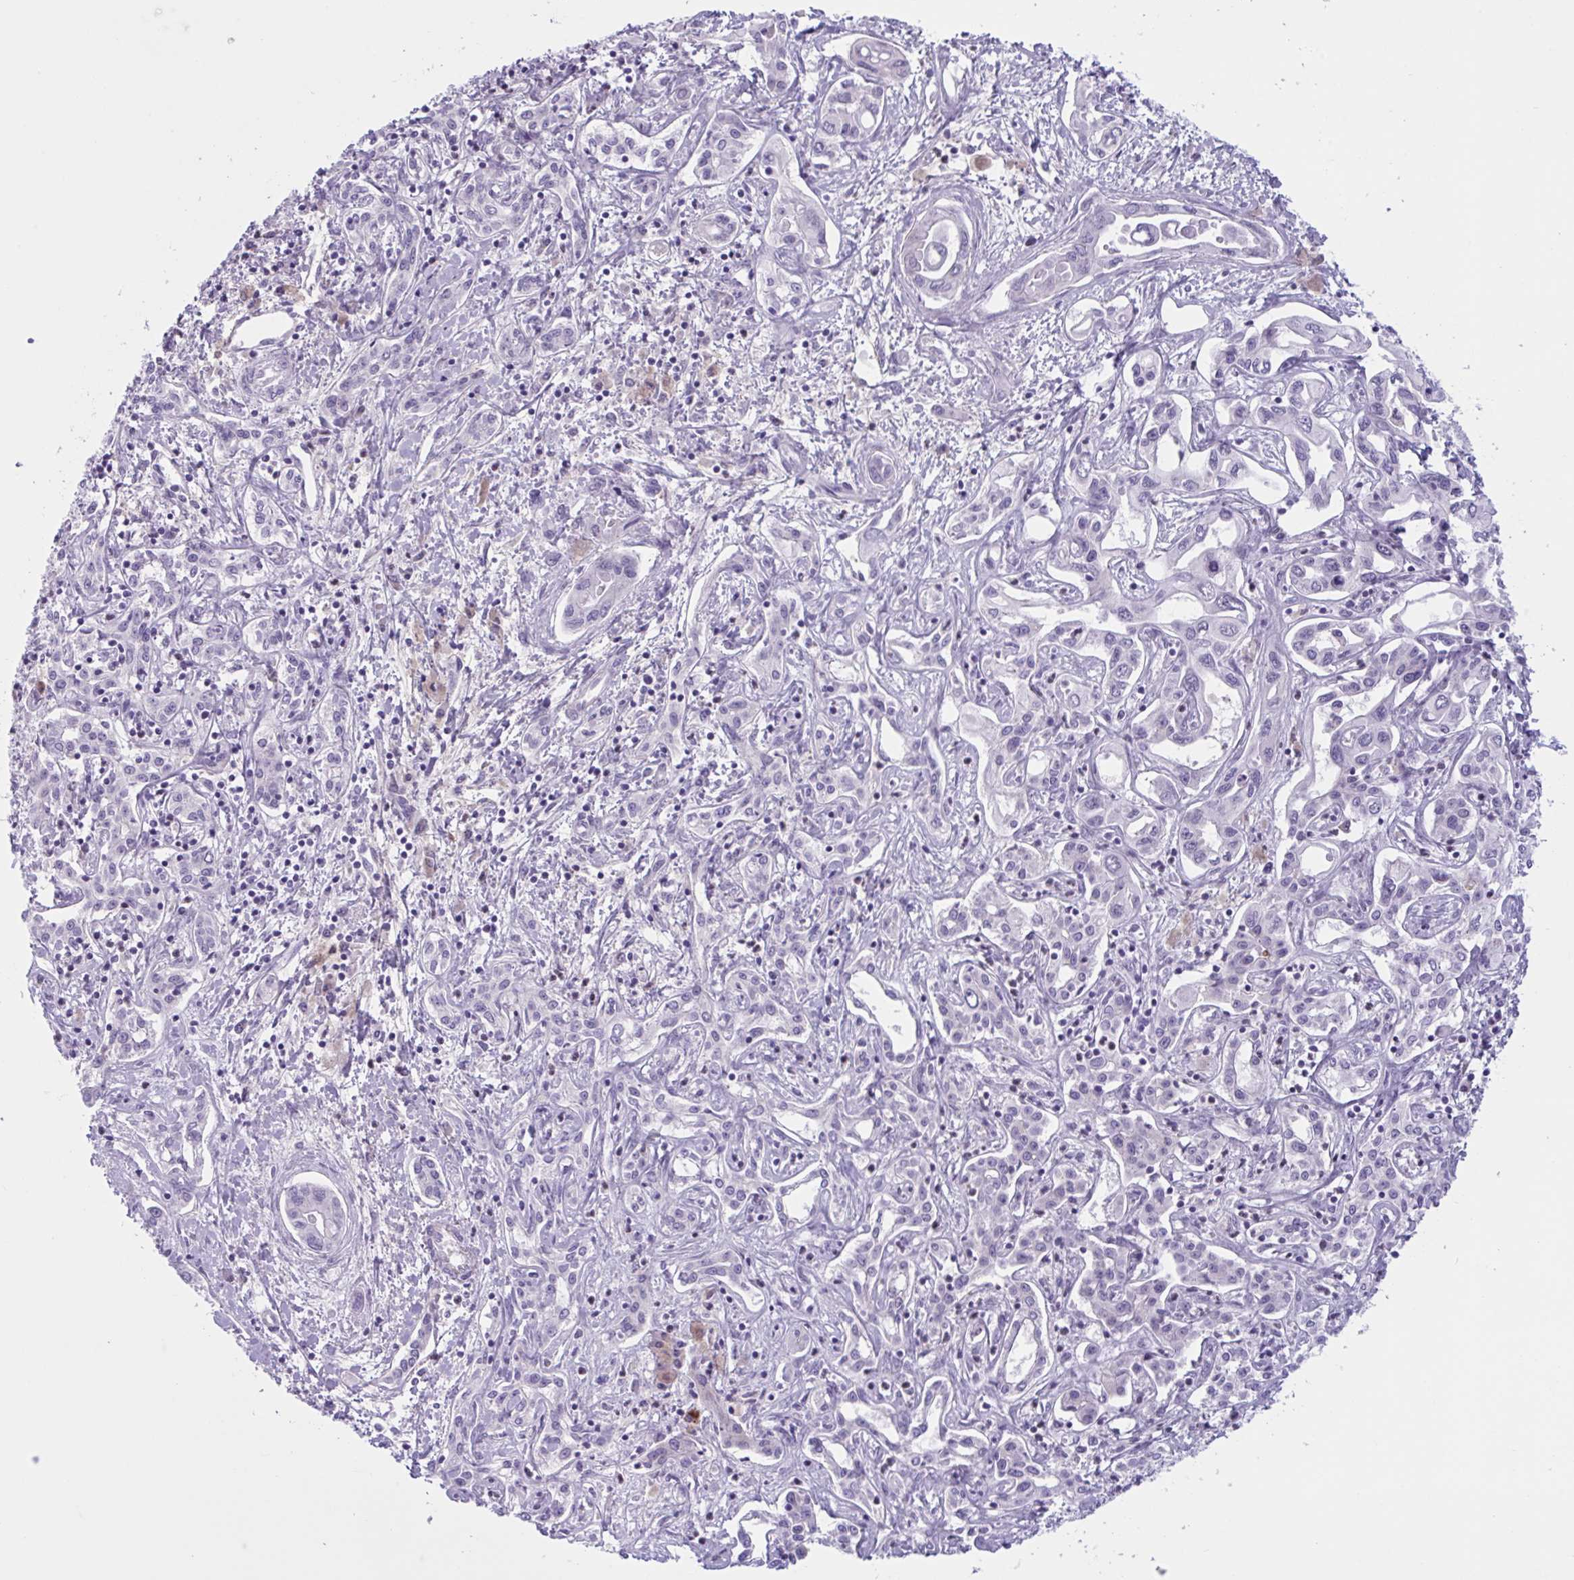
{"staining": {"intensity": "negative", "quantity": "none", "location": "none"}, "tissue": "liver cancer", "cell_type": "Tumor cells", "image_type": "cancer", "snomed": [{"axis": "morphology", "description": "Cholangiocarcinoma"}, {"axis": "topography", "description": "Liver"}], "caption": "Tumor cells show no significant expression in liver cholangiocarcinoma.", "gene": "WNT9B", "patient": {"sex": "female", "age": 64}}